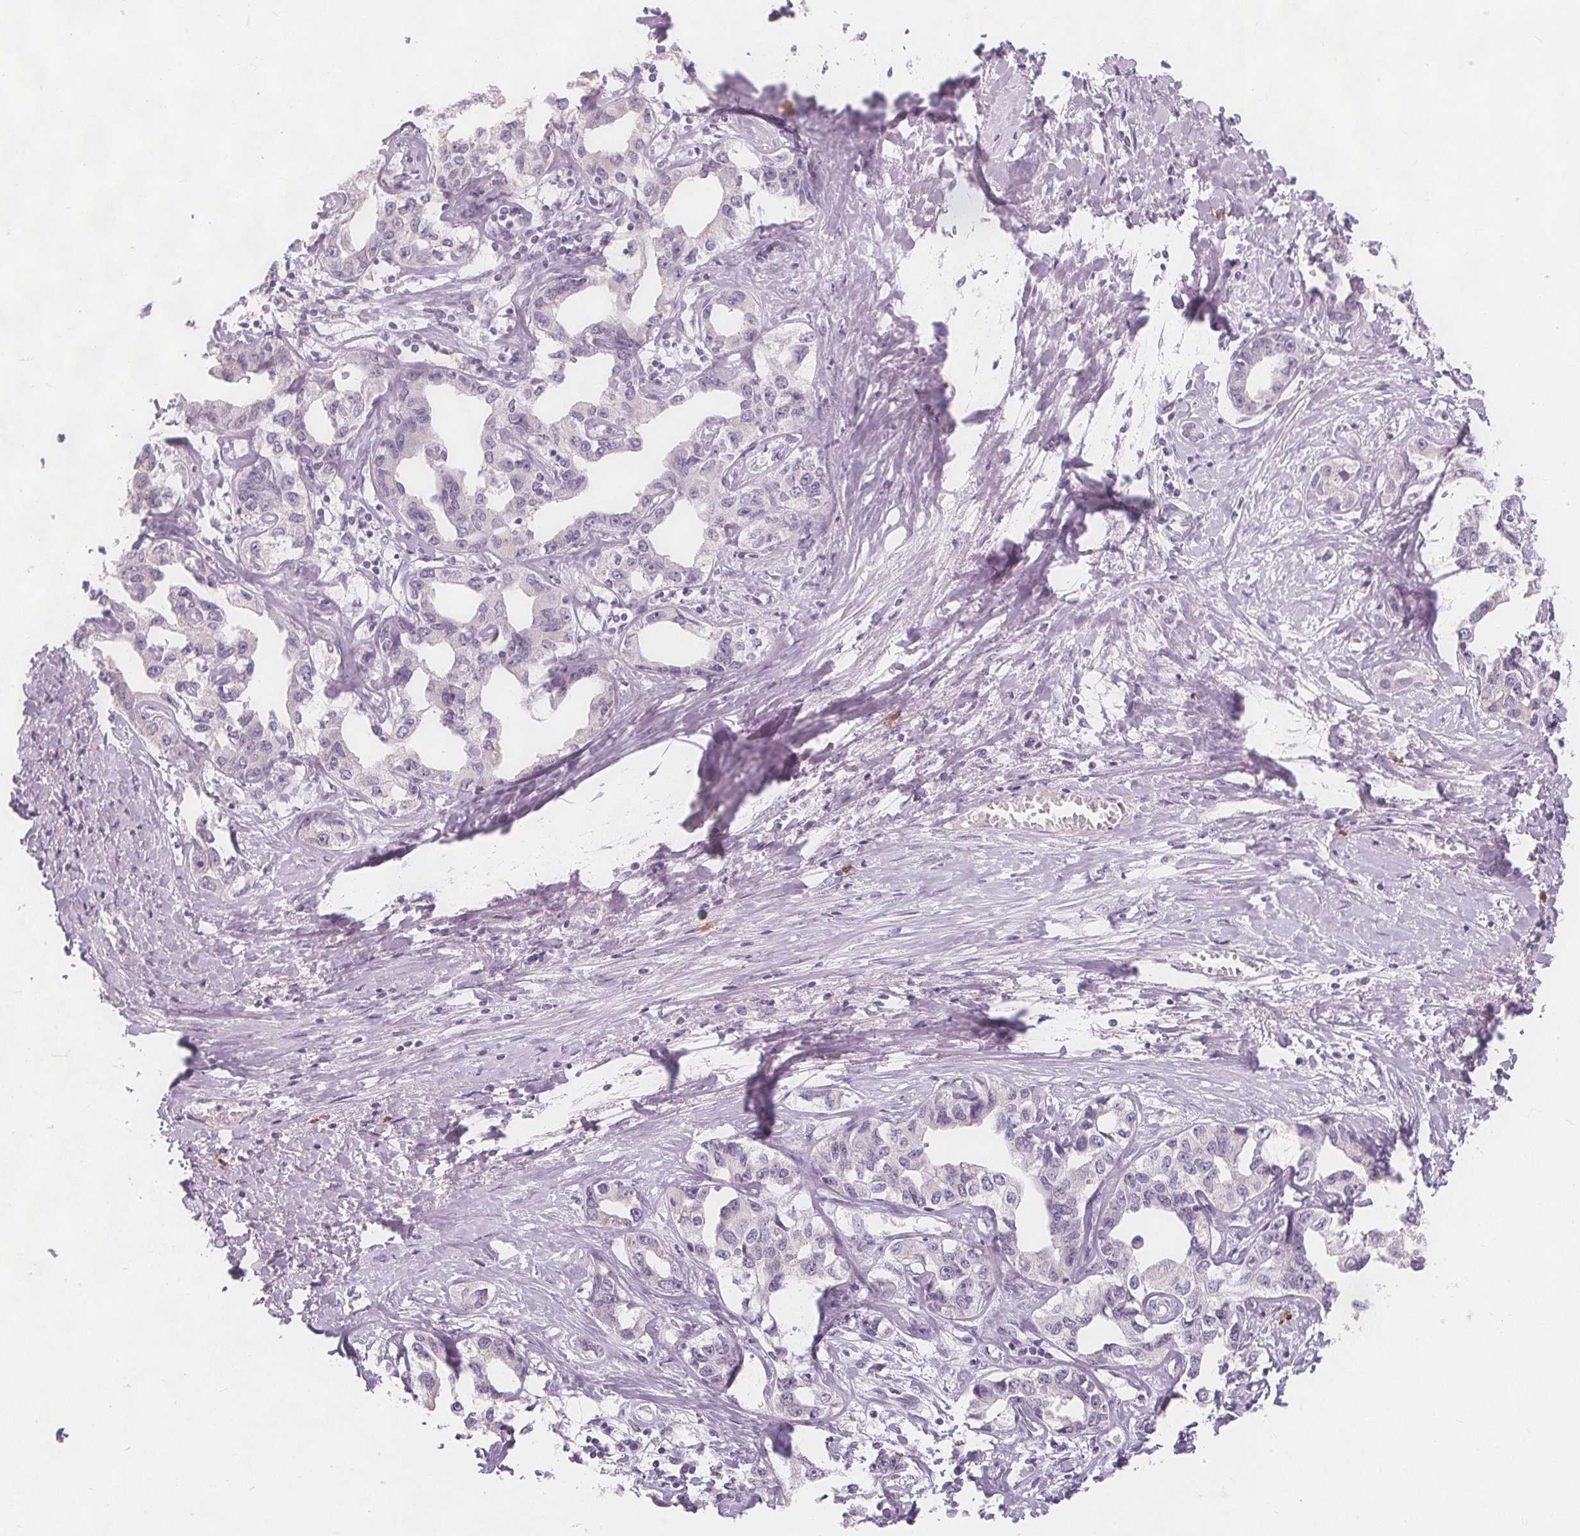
{"staining": {"intensity": "negative", "quantity": "none", "location": "none"}, "tissue": "liver cancer", "cell_type": "Tumor cells", "image_type": "cancer", "snomed": [{"axis": "morphology", "description": "Cholangiocarcinoma"}, {"axis": "topography", "description": "Liver"}], "caption": "A photomicrograph of human liver cancer (cholangiocarcinoma) is negative for staining in tumor cells. Nuclei are stained in blue.", "gene": "TIPIN", "patient": {"sex": "male", "age": 59}}